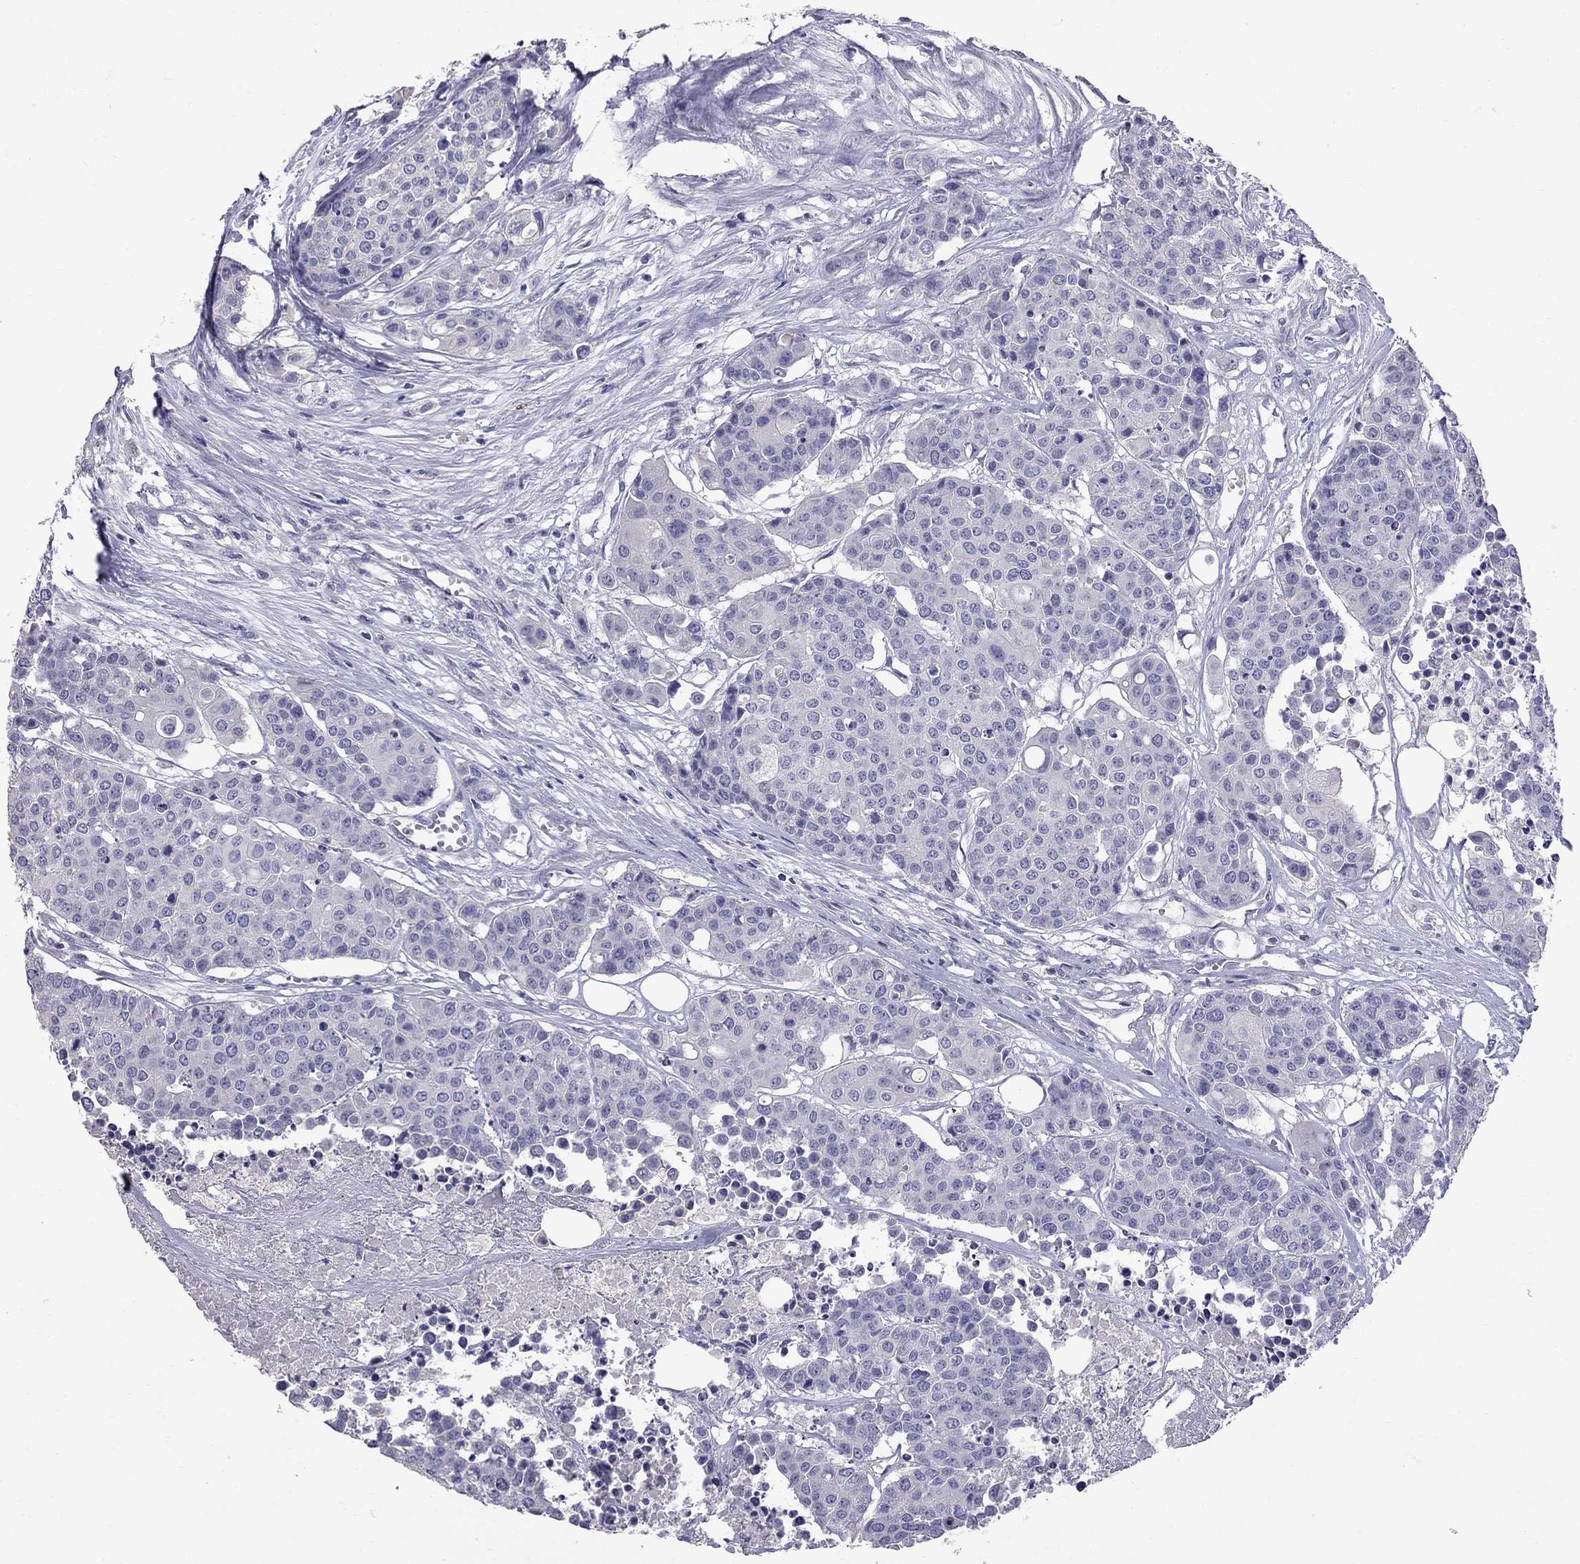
{"staining": {"intensity": "negative", "quantity": "none", "location": "none"}, "tissue": "carcinoid", "cell_type": "Tumor cells", "image_type": "cancer", "snomed": [{"axis": "morphology", "description": "Carcinoid, malignant, NOS"}, {"axis": "topography", "description": "Colon"}], "caption": "Immunohistochemistry image of neoplastic tissue: carcinoid stained with DAB displays no significant protein positivity in tumor cells.", "gene": "CFAP91", "patient": {"sex": "male", "age": 81}}